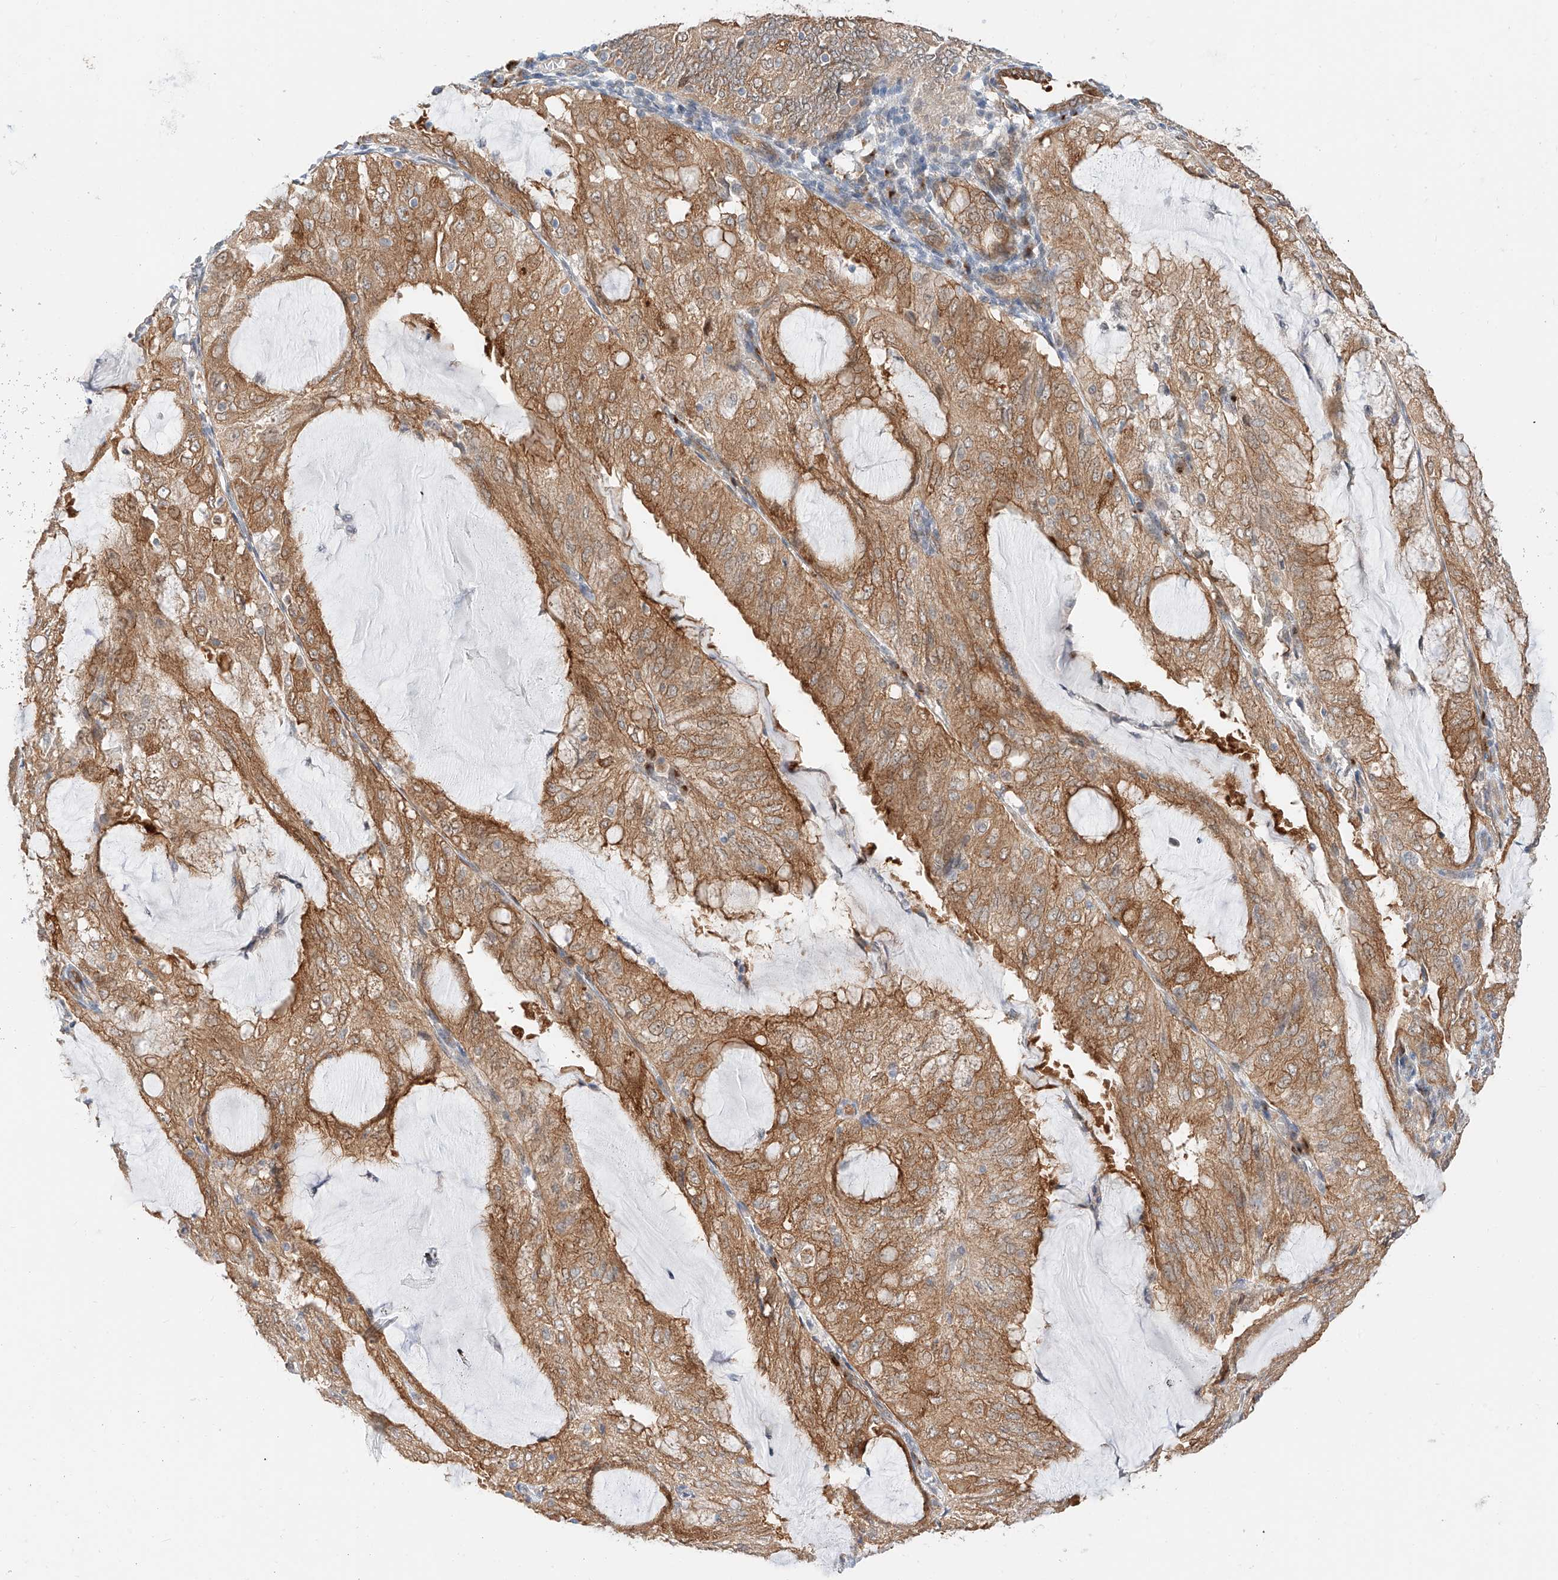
{"staining": {"intensity": "moderate", "quantity": ">75%", "location": "cytoplasmic/membranous"}, "tissue": "endometrial cancer", "cell_type": "Tumor cells", "image_type": "cancer", "snomed": [{"axis": "morphology", "description": "Adenocarcinoma, NOS"}, {"axis": "topography", "description": "Endometrium"}], "caption": "Approximately >75% of tumor cells in adenocarcinoma (endometrial) exhibit moderate cytoplasmic/membranous protein expression as visualized by brown immunohistochemical staining.", "gene": "CARMIL1", "patient": {"sex": "female", "age": 81}}